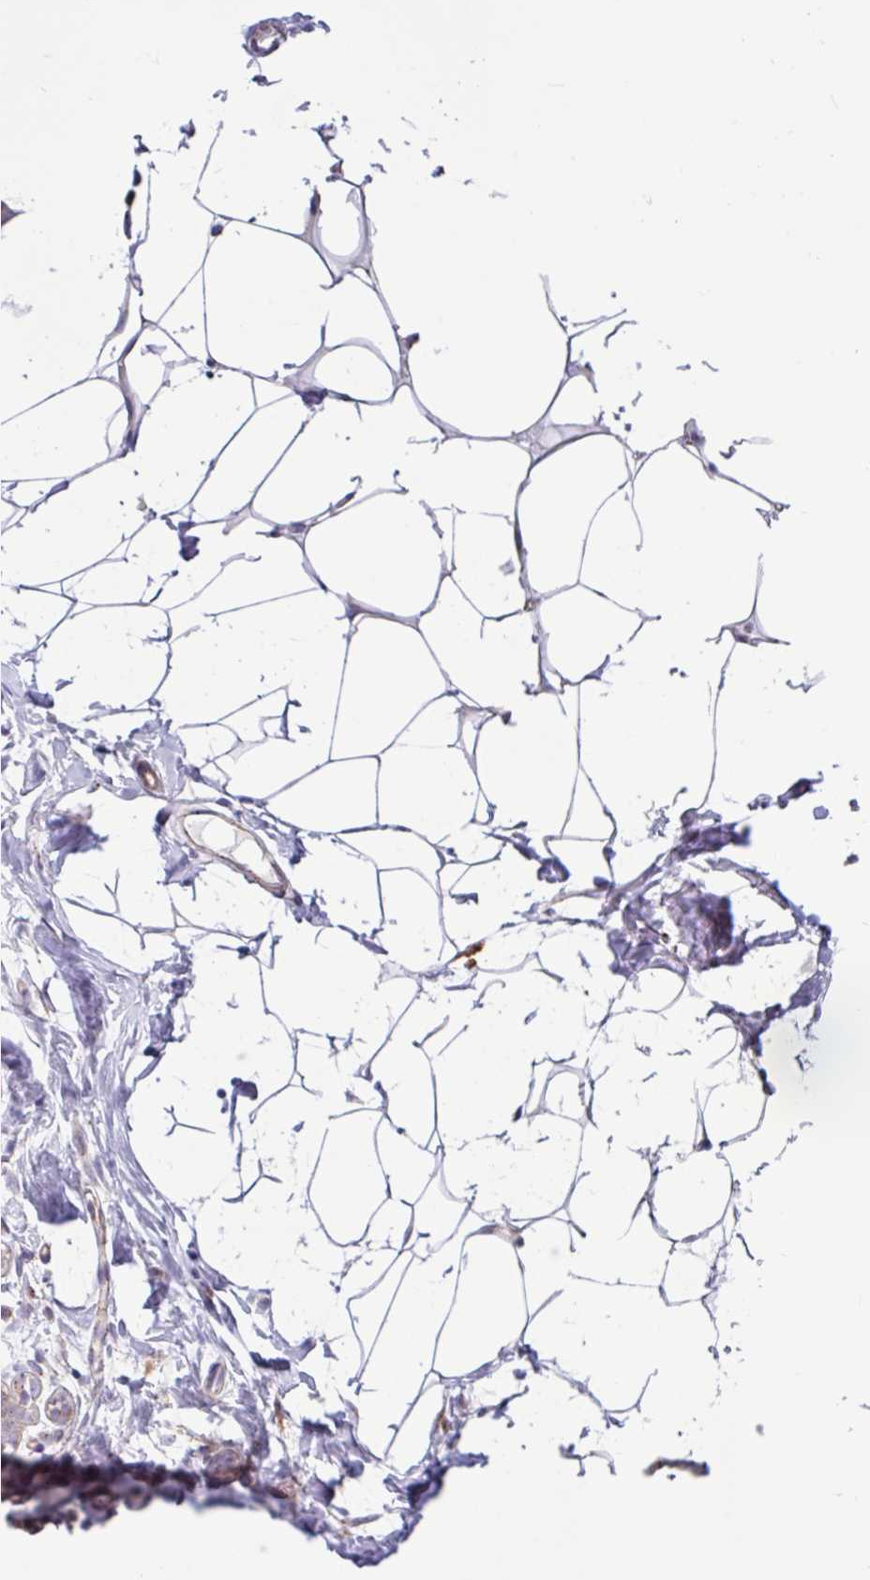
{"staining": {"intensity": "negative", "quantity": "none", "location": "none"}, "tissue": "breast", "cell_type": "Adipocytes", "image_type": "normal", "snomed": [{"axis": "morphology", "description": "Normal tissue, NOS"}, {"axis": "topography", "description": "Breast"}], "caption": "The IHC photomicrograph has no significant positivity in adipocytes of breast.", "gene": "AMIGO2", "patient": {"sex": "female", "age": 27}}